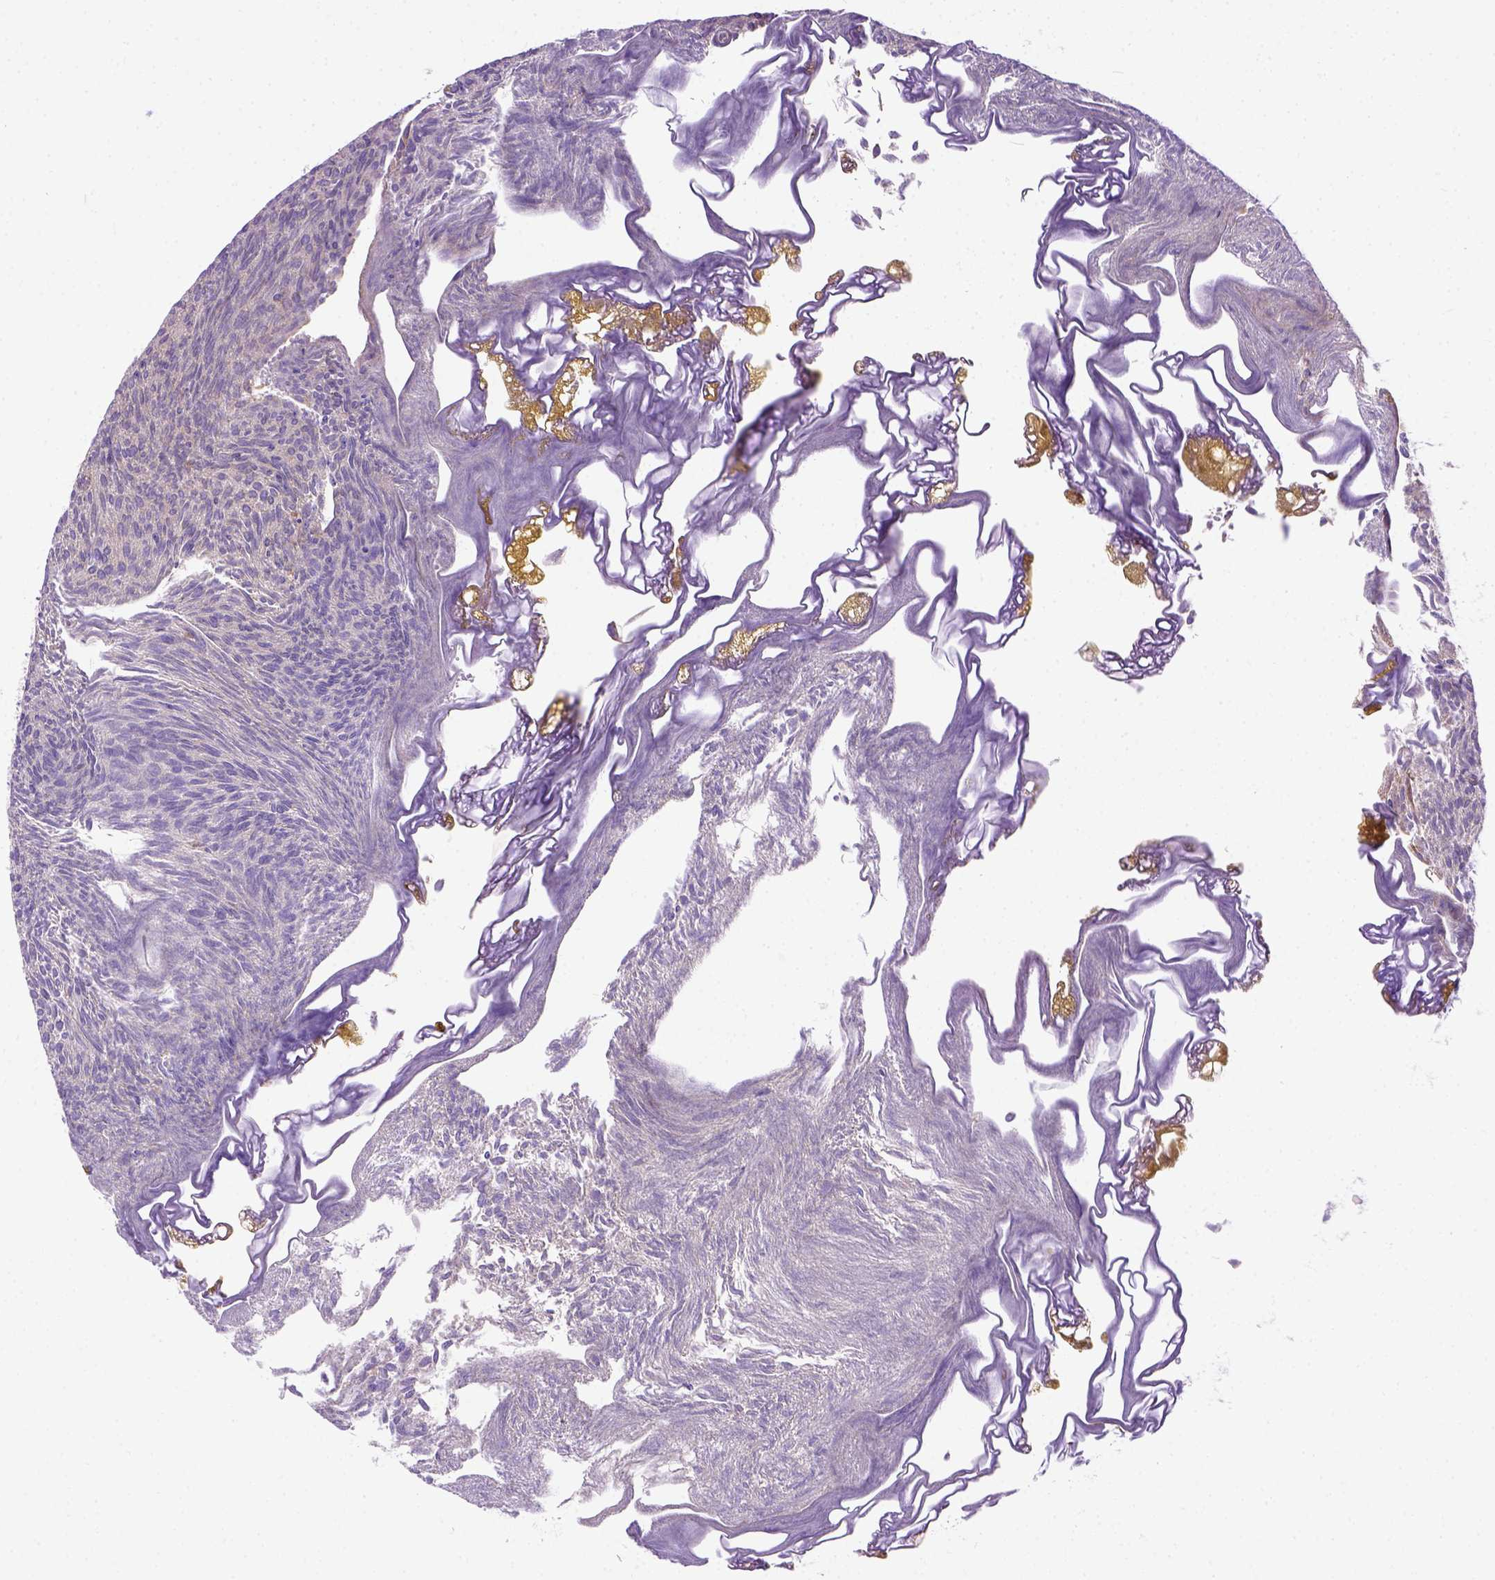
{"staining": {"intensity": "weak", "quantity": "<25%", "location": "cytoplasmic/membranous"}, "tissue": "urothelial cancer", "cell_type": "Tumor cells", "image_type": "cancer", "snomed": [{"axis": "morphology", "description": "Urothelial carcinoma, Low grade"}, {"axis": "topography", "description": "Urinary bladder"}], "caption": "Tumor cells show no significant expression in low-grade urothelial carcinoma.", "gene": "PLK4", "patient": {"sex": "male", "age": 77}}